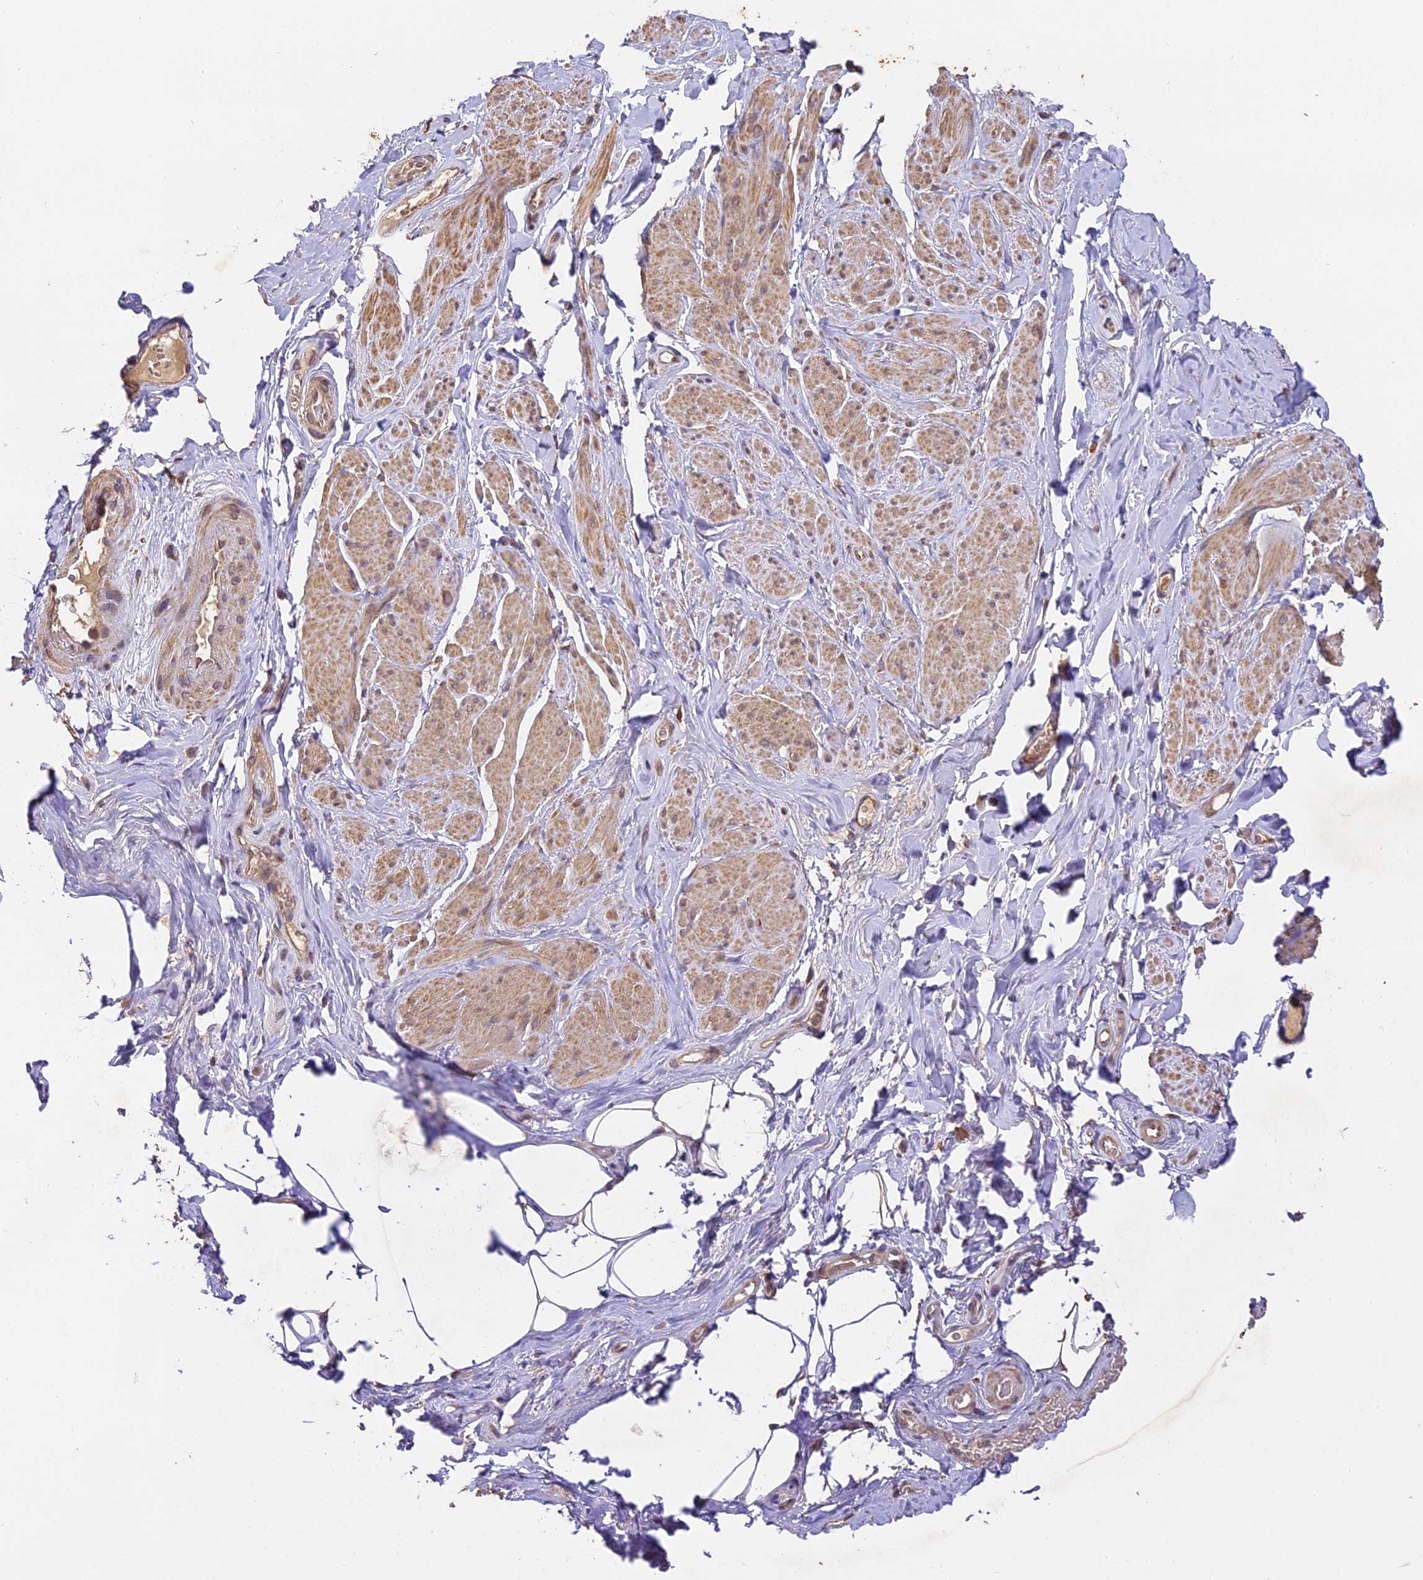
{"staining": {"intensity": "moderate", "quantity": "25%-75%", "location": "cytoplasmic/membranous"}, "tissue": "smooth muscle", "cell_type": "Smooth muscle cells", "image_type": "normal", "snomed": [{"axis": "morphology", "description": "Normal tissue, NOS"}, {"axis": "topography", "description": "Smooth muscle"}, {"axis": "topography", "description": "Peripheral nerve tissue"}], "caption": "A micrograph of smooth muscle stained for a protein demonstrates moderate cytoplasmic/membranous brown staining in smooth muscle cells.", "gene": "BRAP", "patient": {"sex": "male", "age": 69}}